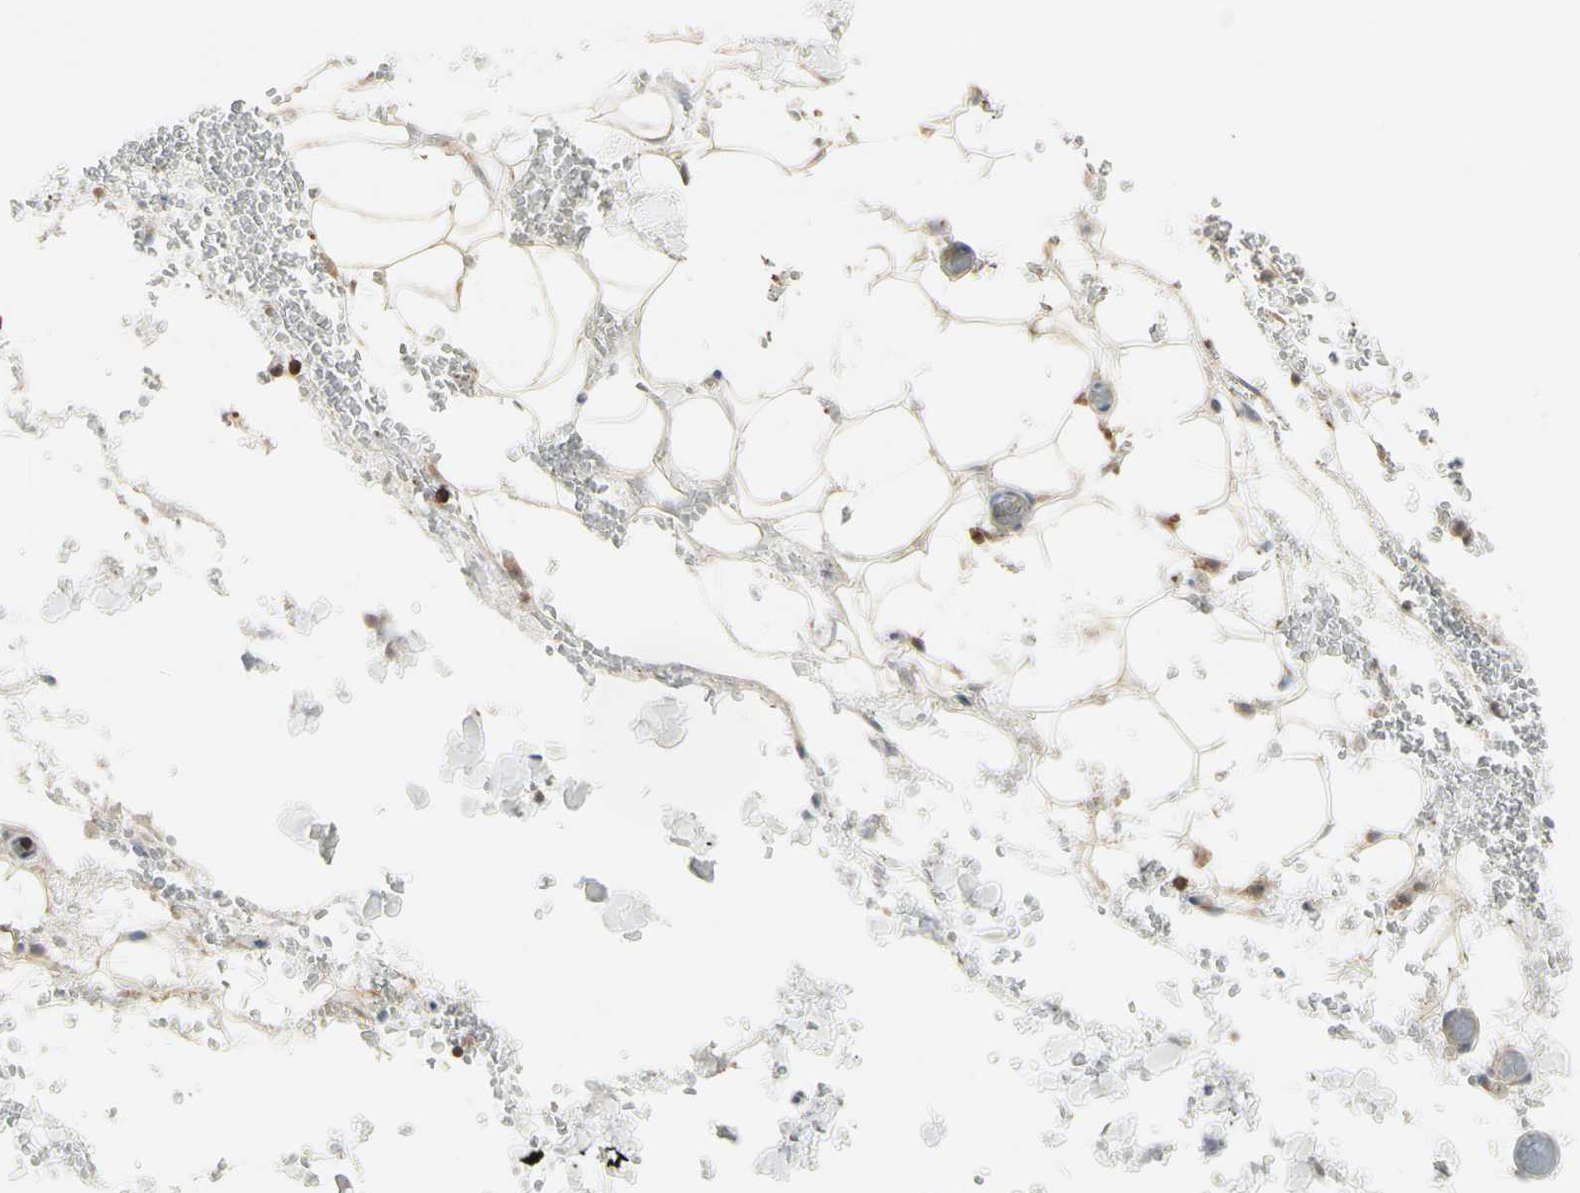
{"staining": {"intensity": "weak", "quantity": ">75%", "location": "cytoplasmic/membranous"}, "tissue": "adipose tissue", "cell_type": "Adipocytes", "image_type": "normal", "snomed": [{"axis": "morphology", "description": "Normal tissue, NOS"}, {"axis": "morphology", "description": "Inflammation, NOS"}, {"axis": "topography", "description": "Breast"}], "caption": "Human adipose tissue stained for a protein (brown) shows weak cytoplasmic/membranous positive staining in approximately >75% of adipocytes.", "gene": "CLEC2B", "patient": {"sex": "female", "age": 65}}